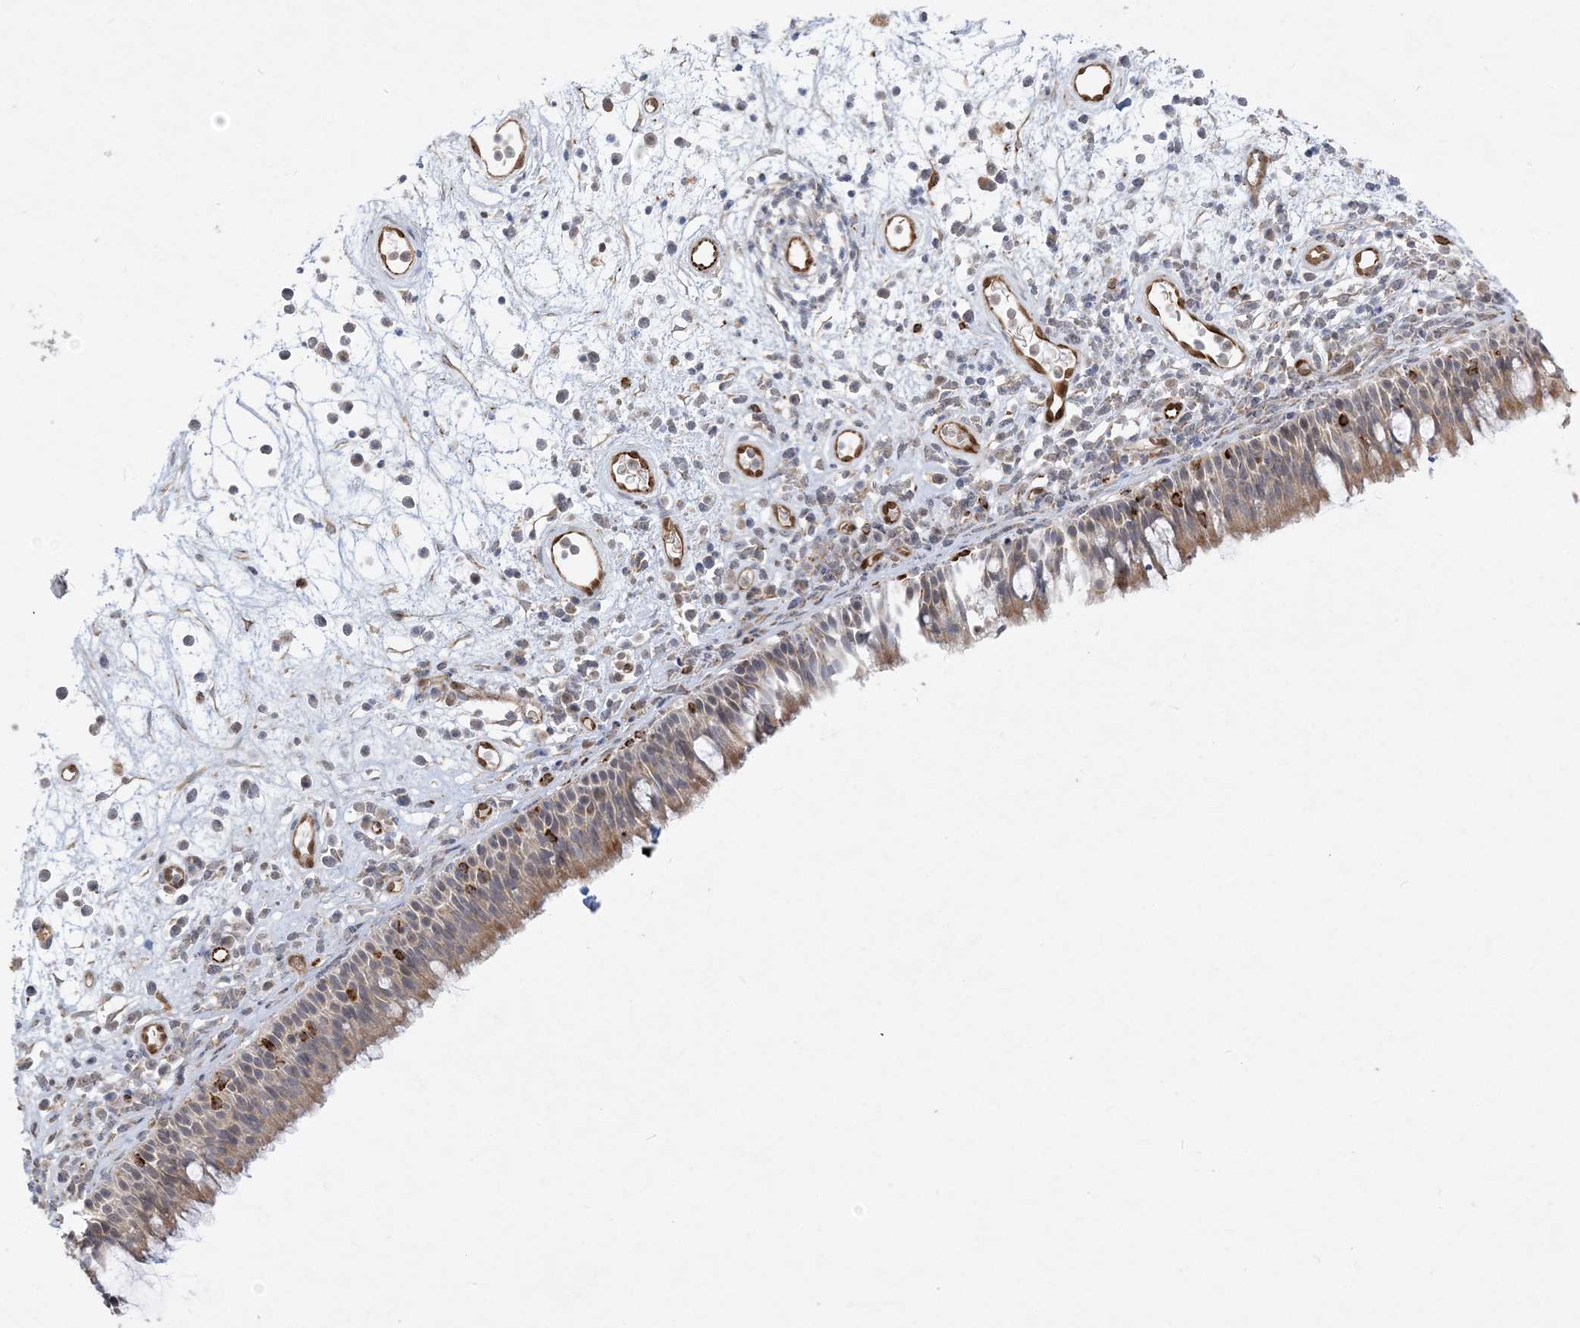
{"staining": {"intensity": "moderate", "quantity": ">75%", "location": "cytoplasmic/membranous"}, "tissue": "nasopharynx", "cell_type": "Respiratory epithelial cells", "image_type": "normal", "snomed": [{"axis": "morphology", "description": "Normal tissue, NOS"}, {"axis": "morphology", "description": "Inflammation, NOS"}, {"axis": "morphology", "description": "Malignant melanoma, Metastatic site"}, {"axis": "topography", "description": "Nasopharynx"}], "caption": "Immunohistochemistry (IHC) (DAB) staining of benign nasopharynx reveals moderate cytoplasmic/membranous protein positivity in approximately >75% of respiratory epithelial cells.", "gene": "INPP1", "patient": {"sex": "male", "age": 70}}